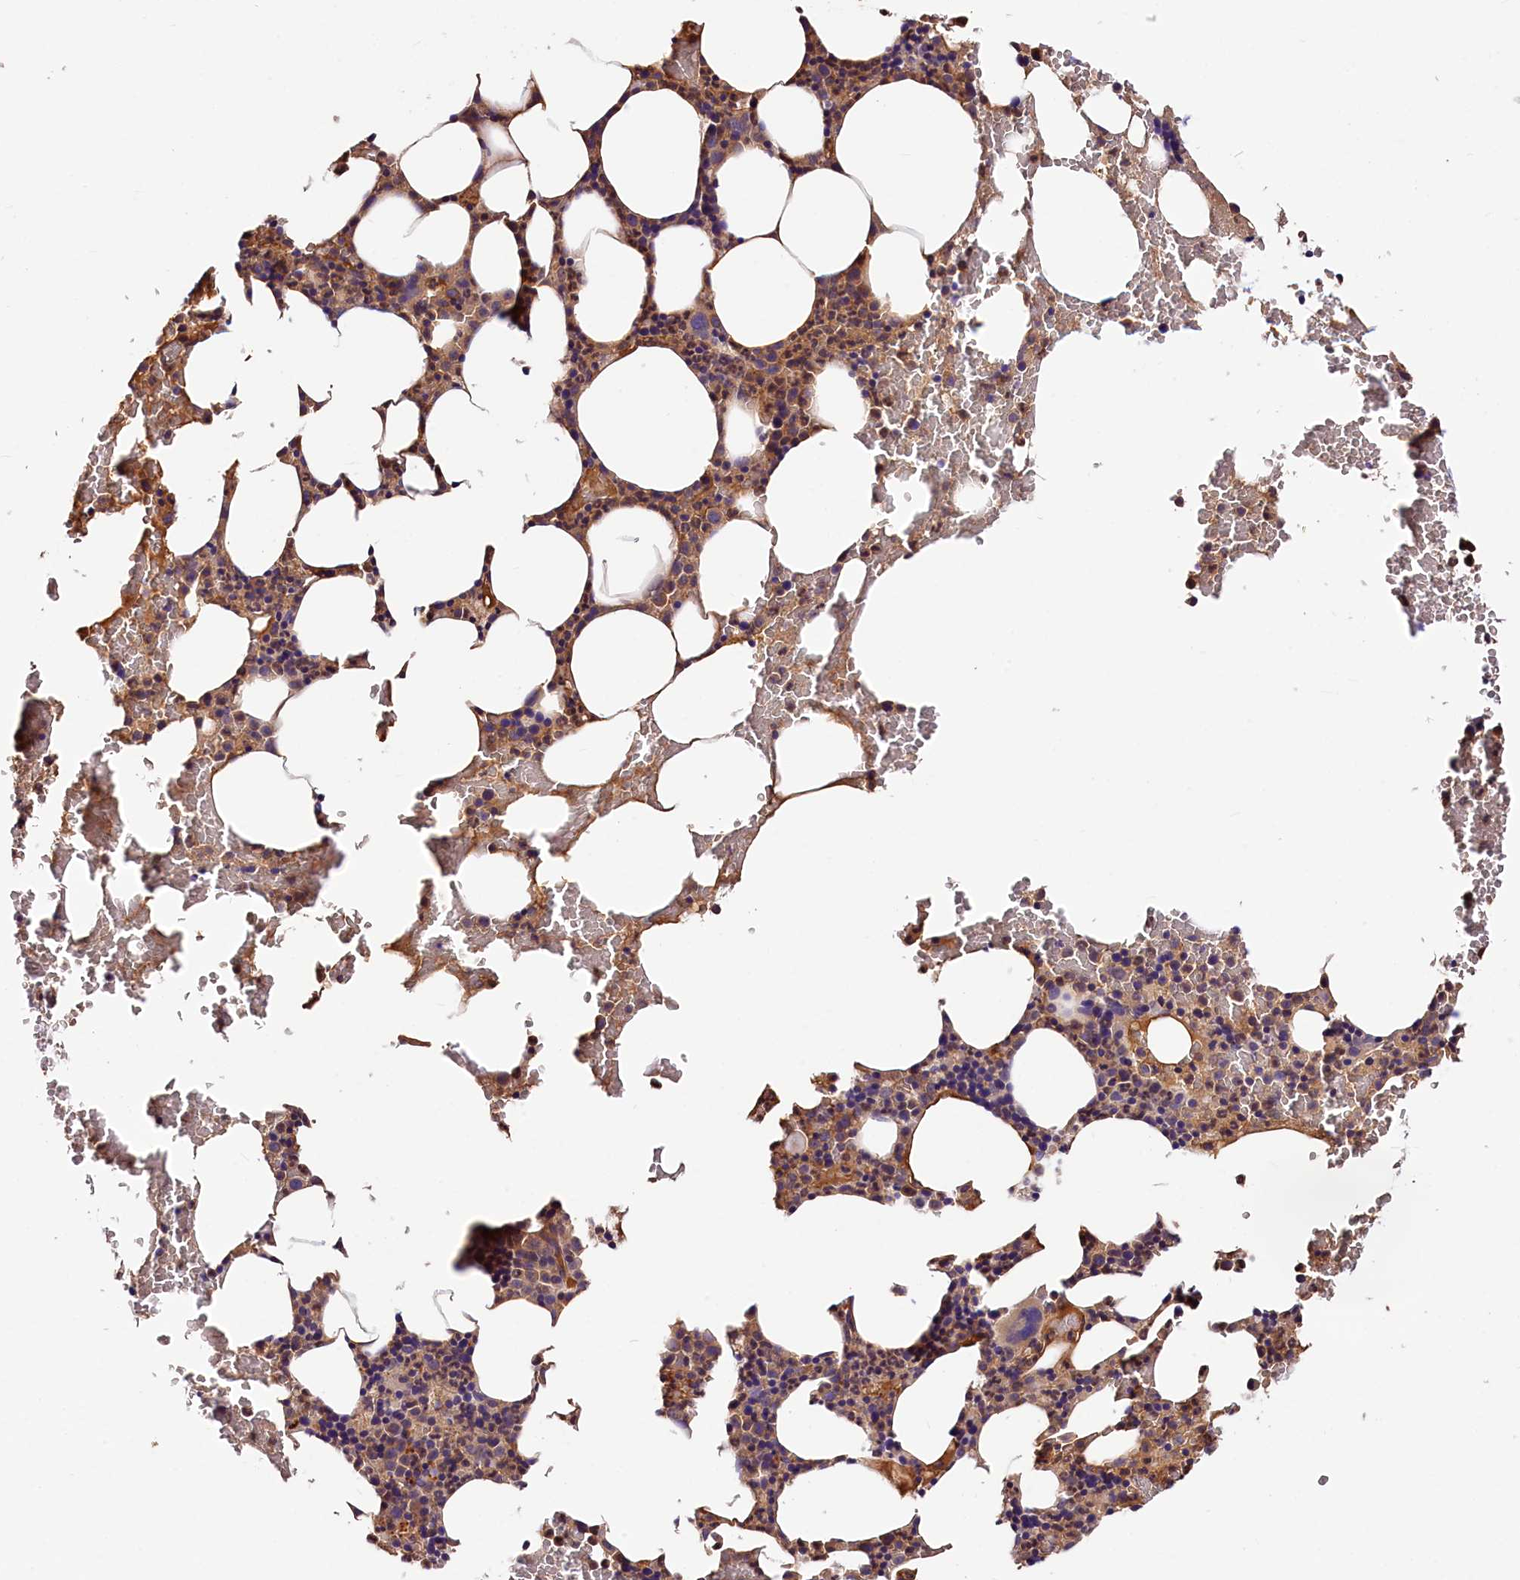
{"staining": {"intensity": "moderate", "quantity": "<25%", "location": "cytoplasmic/membranous"}, "tissue": "bone marrow", "cell_type": "Hematopoietic cells", "image_type": "normal", "snomed": [{"axis": "morphology", "description": "Normal tissue, NOS"}, {"axis": "morphology", "description": "Inflammation, NOS"}, {"axis": "topography", "description": "Bone marrow"}], "caption": "Immunohistochemistry photomicrograph of benign bone marrow: bone marrow stained using IHC demonstrates low levels of moderate protein expression localized specifically in the cytoplasmic/membranous of hematopoietic cells, appearing as a cytoplasmic/membranous brown color.", "gene": "ARMC6", "patient": {"sex": "female", "age": 78}}